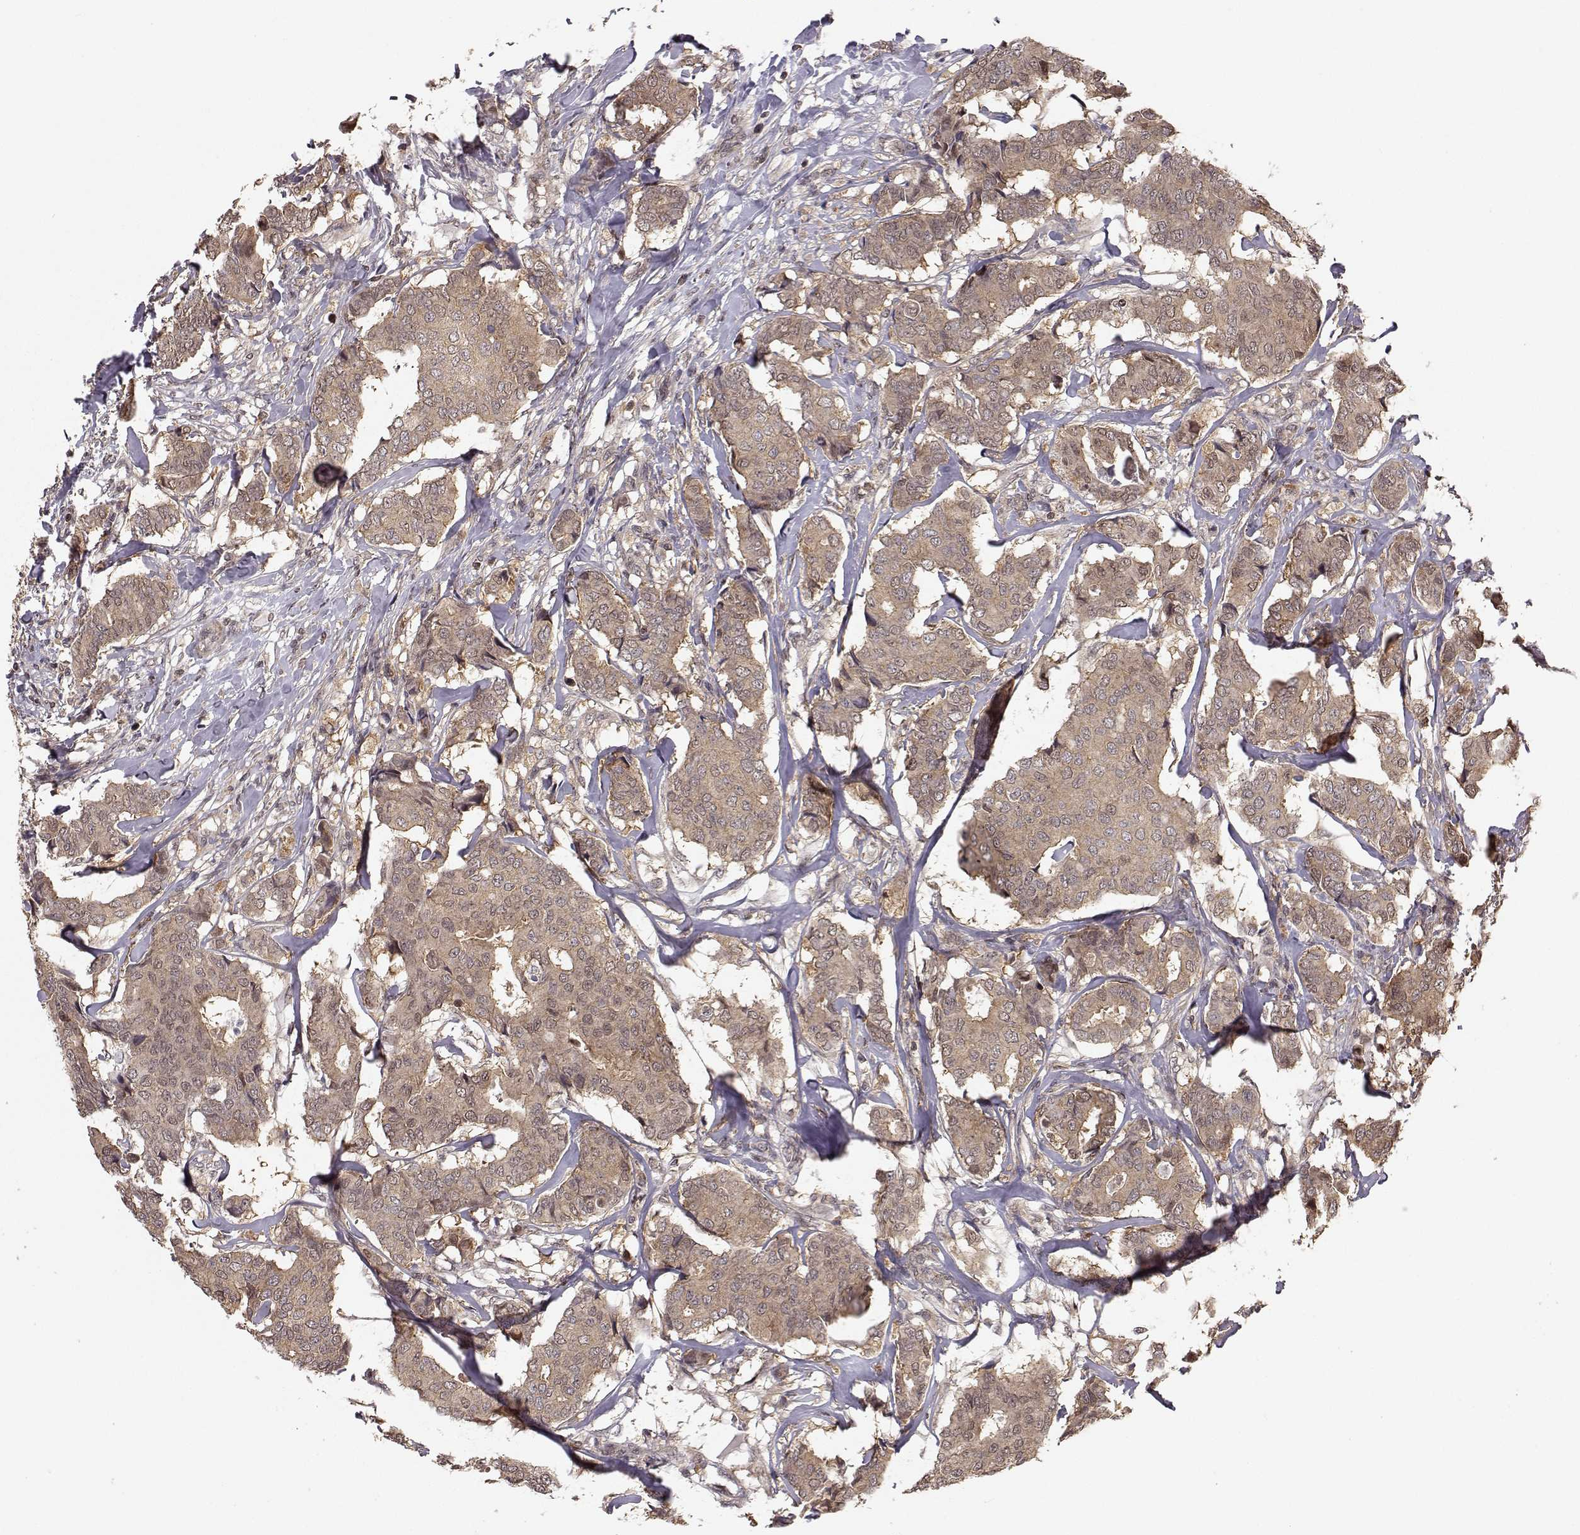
{"staining": {"intensity": "moderate", "quantity": ">75%", "location": "cytoplasmic/membranous"}, "tissue": "breast cancer", "cell_type": "Tumor cells", "image_type": "cancer", "snomed": [{"axis": "morphology", "description": "Duct carcinoma"}, {"axis": "topography", "description": "Breast"}], "caption": "An immunohistochemistry (IHC) photomicrograph of neoplastic tissue is shown. Protein staining in brown highlights moderate cytoplasmic/membranous positivity in breast cancer within tumor cells. Nuclei are stained in blue.", "gene": "PLEKHG3", "patient": {"sex": "female", "age": 75}}